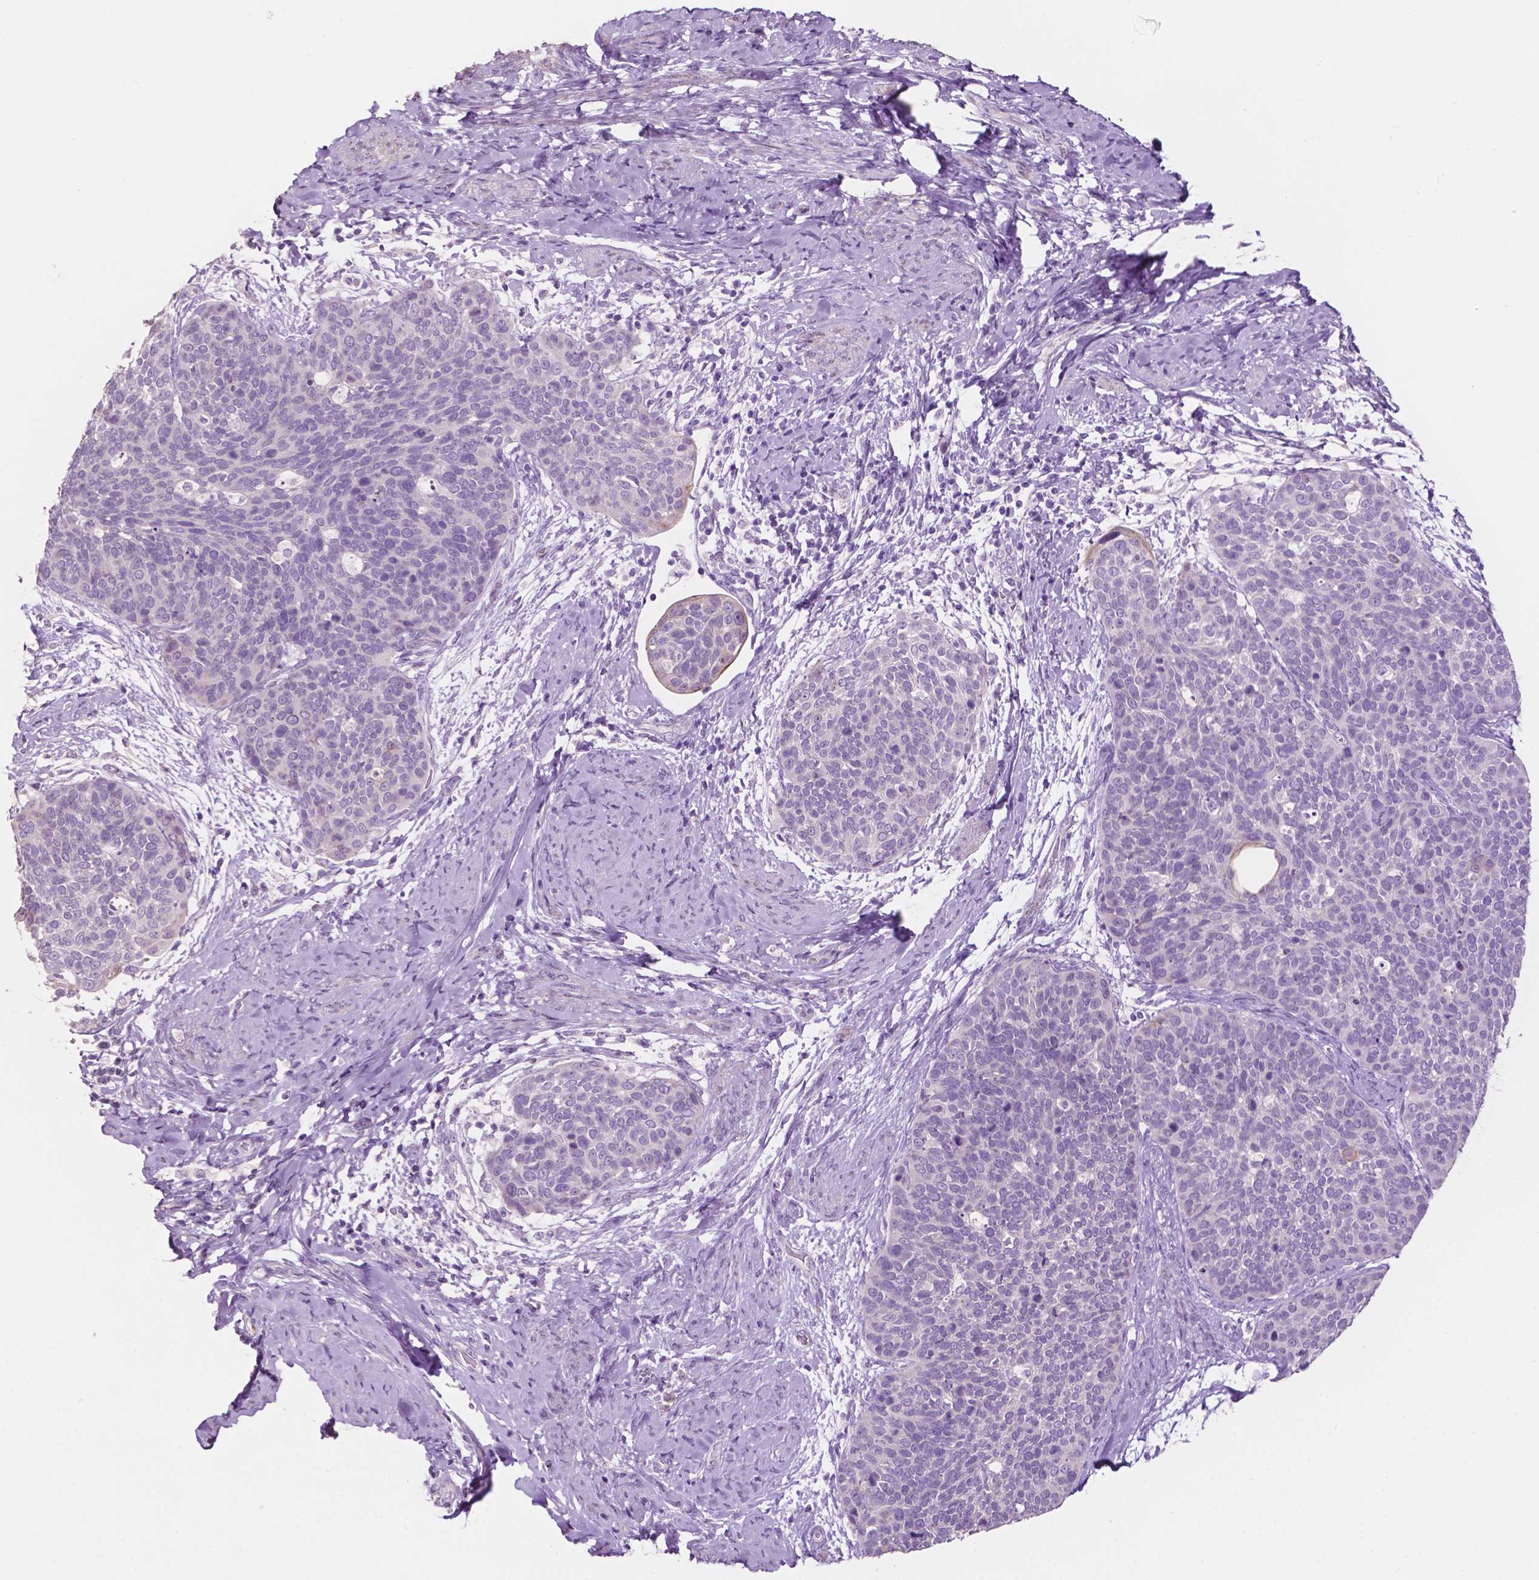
{"staining": {"intensity": "negative", "quantity": "none", "location": "none"}, "tissue": "cervical cancer", "cell_type": "Tumor cells", "image_type": "cancer", "snomed": [{"axis": "morphology", "description": "Squamous cell carcinoma, NOS"}, {"axis": "topography", "description": "Cervix"}], "caption": "This is an immunohistochemistry micrograph of cervical squamous cell carcinoma. There is no expression in tumor cells.", "gene": "CLDN17", "patient": {"sex": "female", "age": 69}}